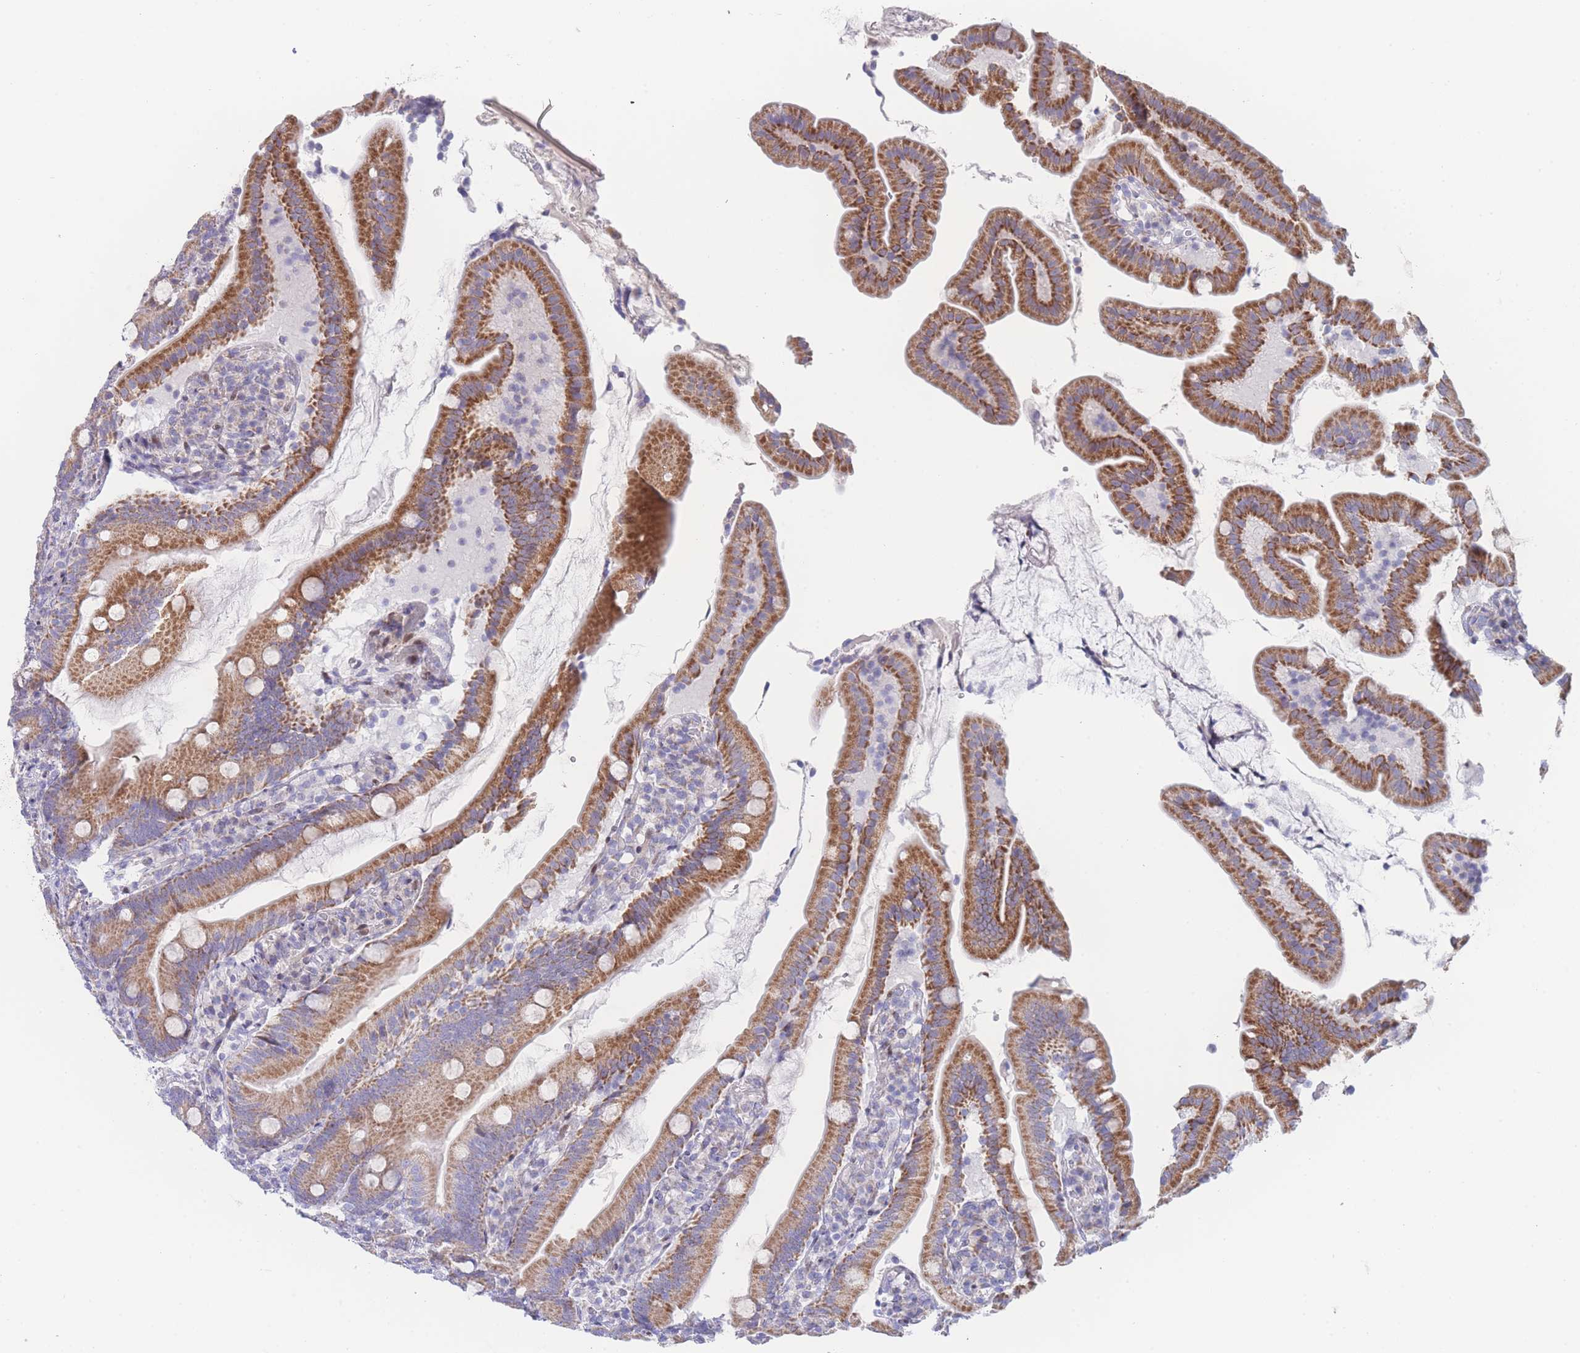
{"staining": {"intensity": "moderate", "quantity": ">75%", "location": "cytoplasmic/membranous"}, "tissue": "duodenum", "cell_type": "Glandular cells", "image_type": "normal", "snomed": [{"axis": "morphology", "description": "Normal tissue, NOS"}, {"axis": "topography", "description": "Duodenum"}], "caption": "Duodenum stained with a brown dye reveals moderate cytoplasmic/membranous positive positivity in approximately >75% of glandular cells.", "gene": "GPAM", "patient": {"sex": "female", "age": 67}}